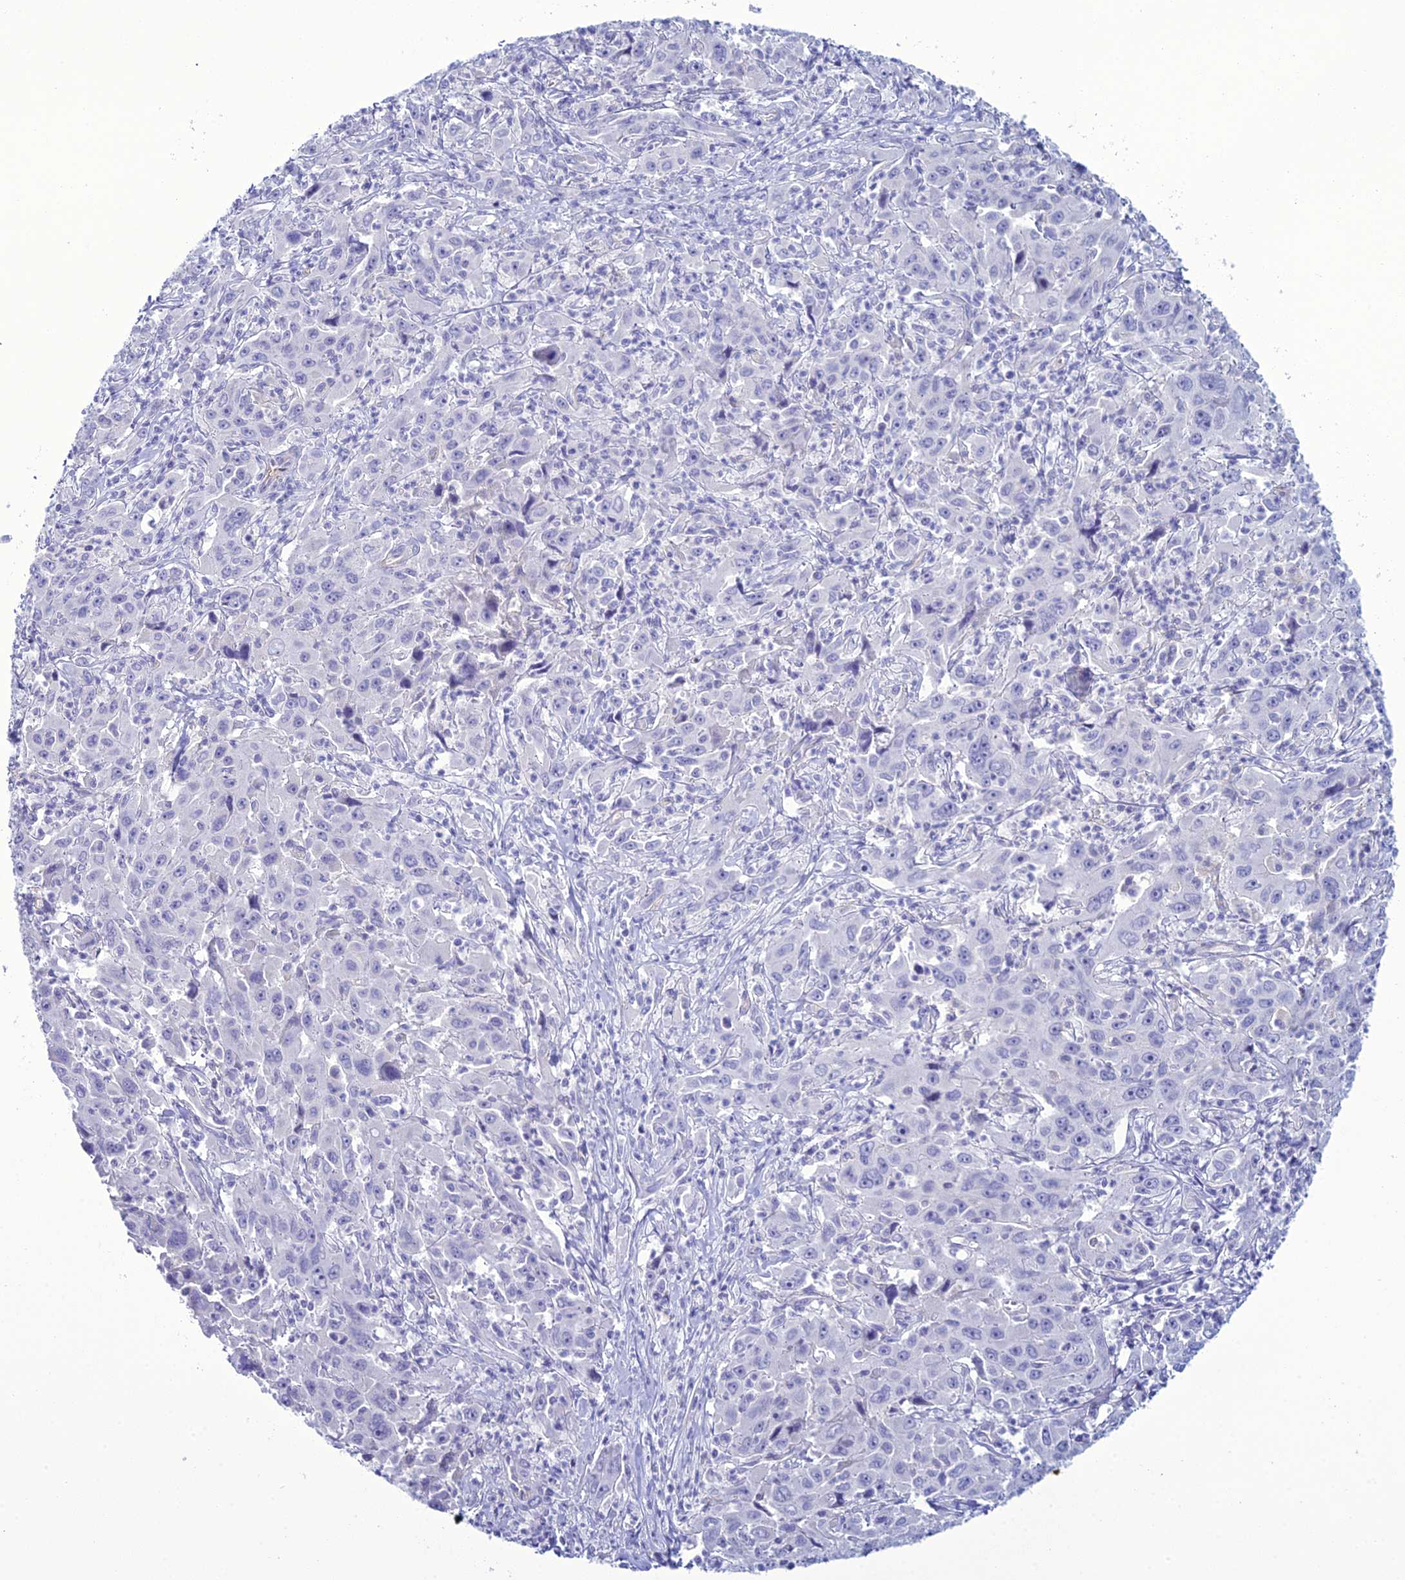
{"staining": {"intensity": "negative", "quantity": "none", "location": "none"}, "tissue": "liver cancer", "cell_type": "Tumor cells", "image_type": "cancer", "snomed": [{"axis": "morphology", "description": "Carcinoma, Hepatocellular, NOS"}, {"axis": "topography", "description": "Liver"}], "caption": "A micrograph of liver cancer (hepatocellular carcinoma) stained for a protein exhibits no brown staining in tumor cells. The staining is performed using DAB (3,3'-diaminobenzidine) brown chromogen with nuclei counter-stained in using hematoxylin.", "gene": "ACE", "patient": {"sex": "male", "age": 63}}